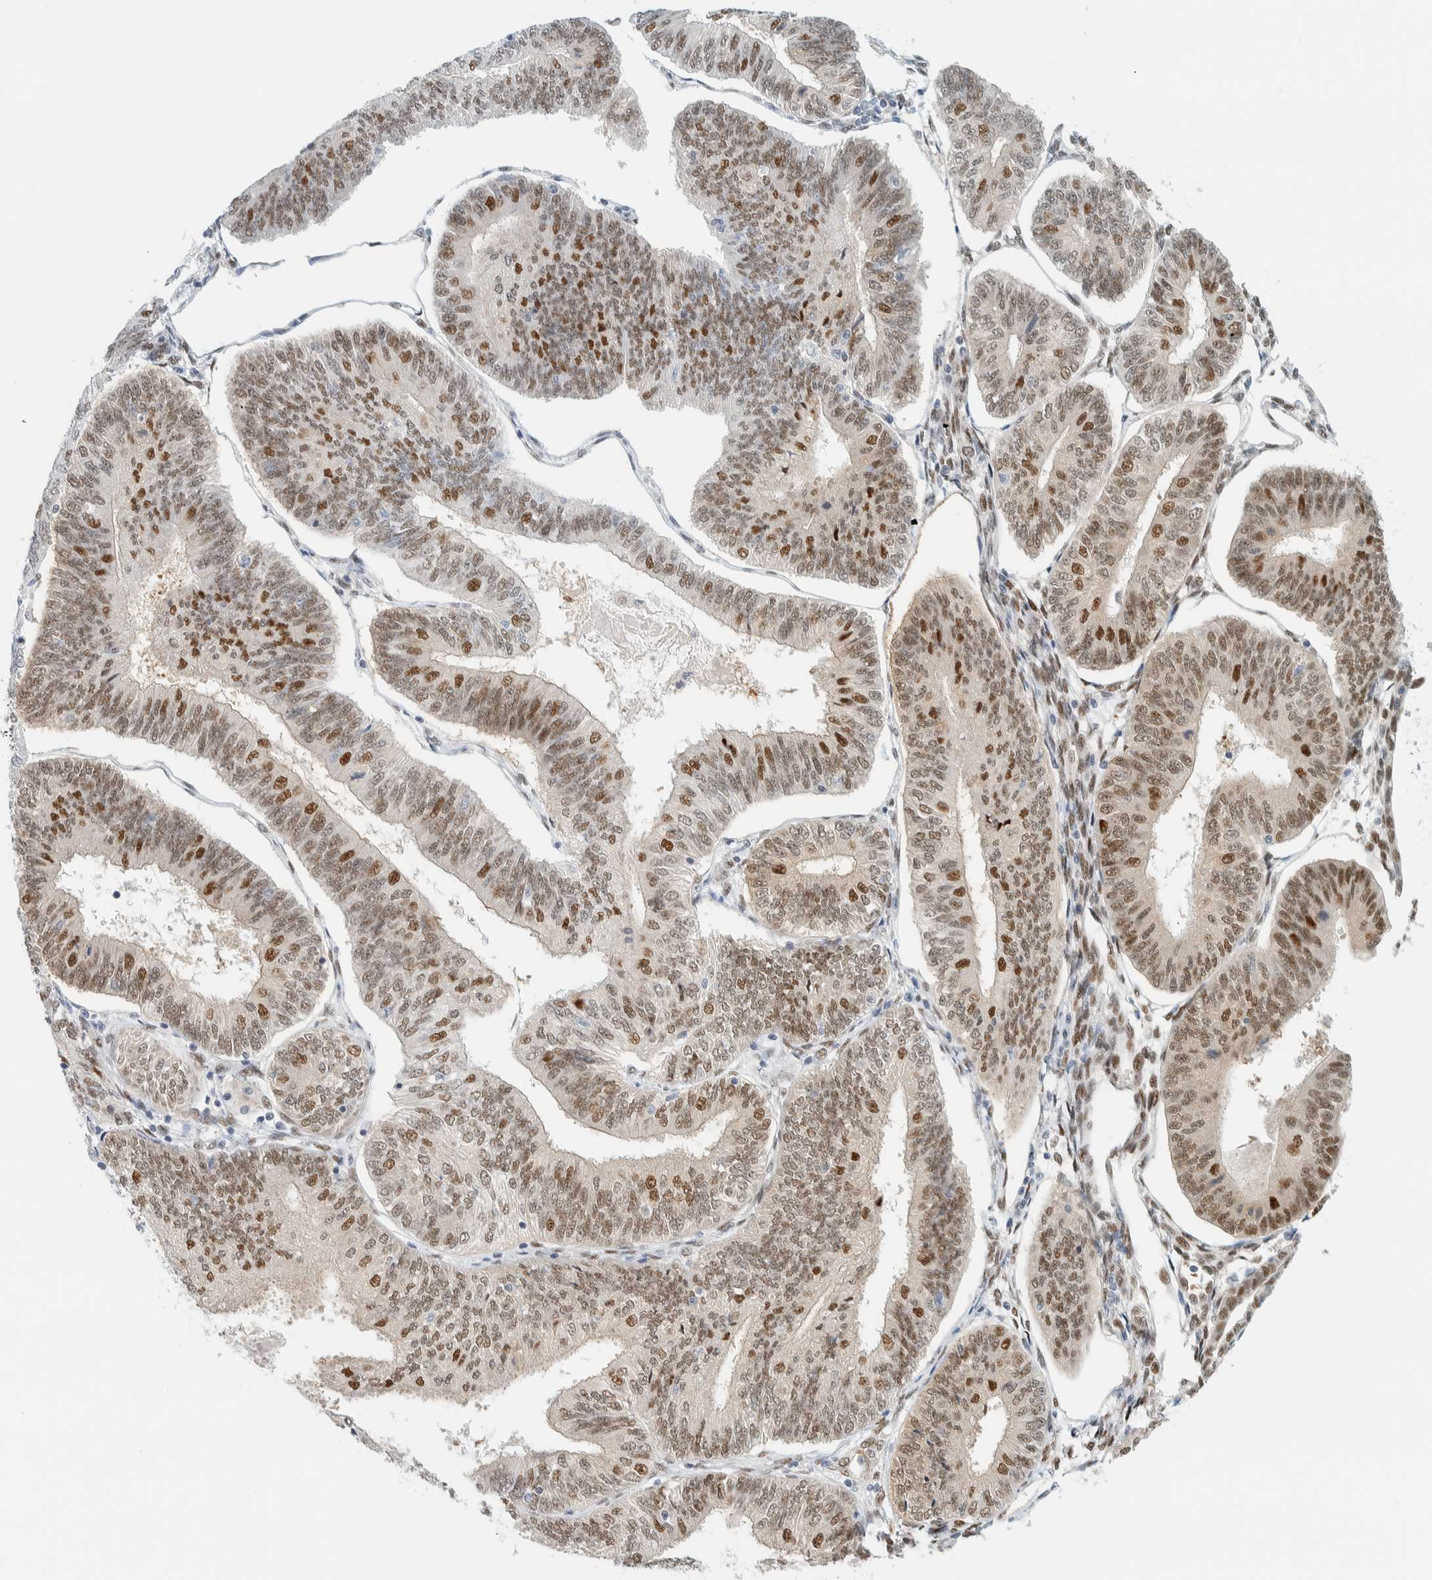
{"staining": {"intensity": "strong", "quantity": "25%-75%", "location": "nuclear"}, "tissue": "endometrial cancer", "cell_type": "Tumor cells", "image_type": "cancer", "snomed": [{"axis": "morphology", "description": "Adenocarcinoma, NOS"}, {"axis": "topography", "description": "Endometrium"}], "caption": "Immunohistochemical staining of human endometrial adenocarcinoma shows high levels of strong nuclear protein positivity in approximately 25%-75% of tumor cells. Using DAB (3,3'-diaminobenzidine) (brown) and hematoxylin (blue) stains, captured at high magnification using brightfield microscopy.", "gene": "ZNF683", "patient": {"sex": "female", "age": 58}}